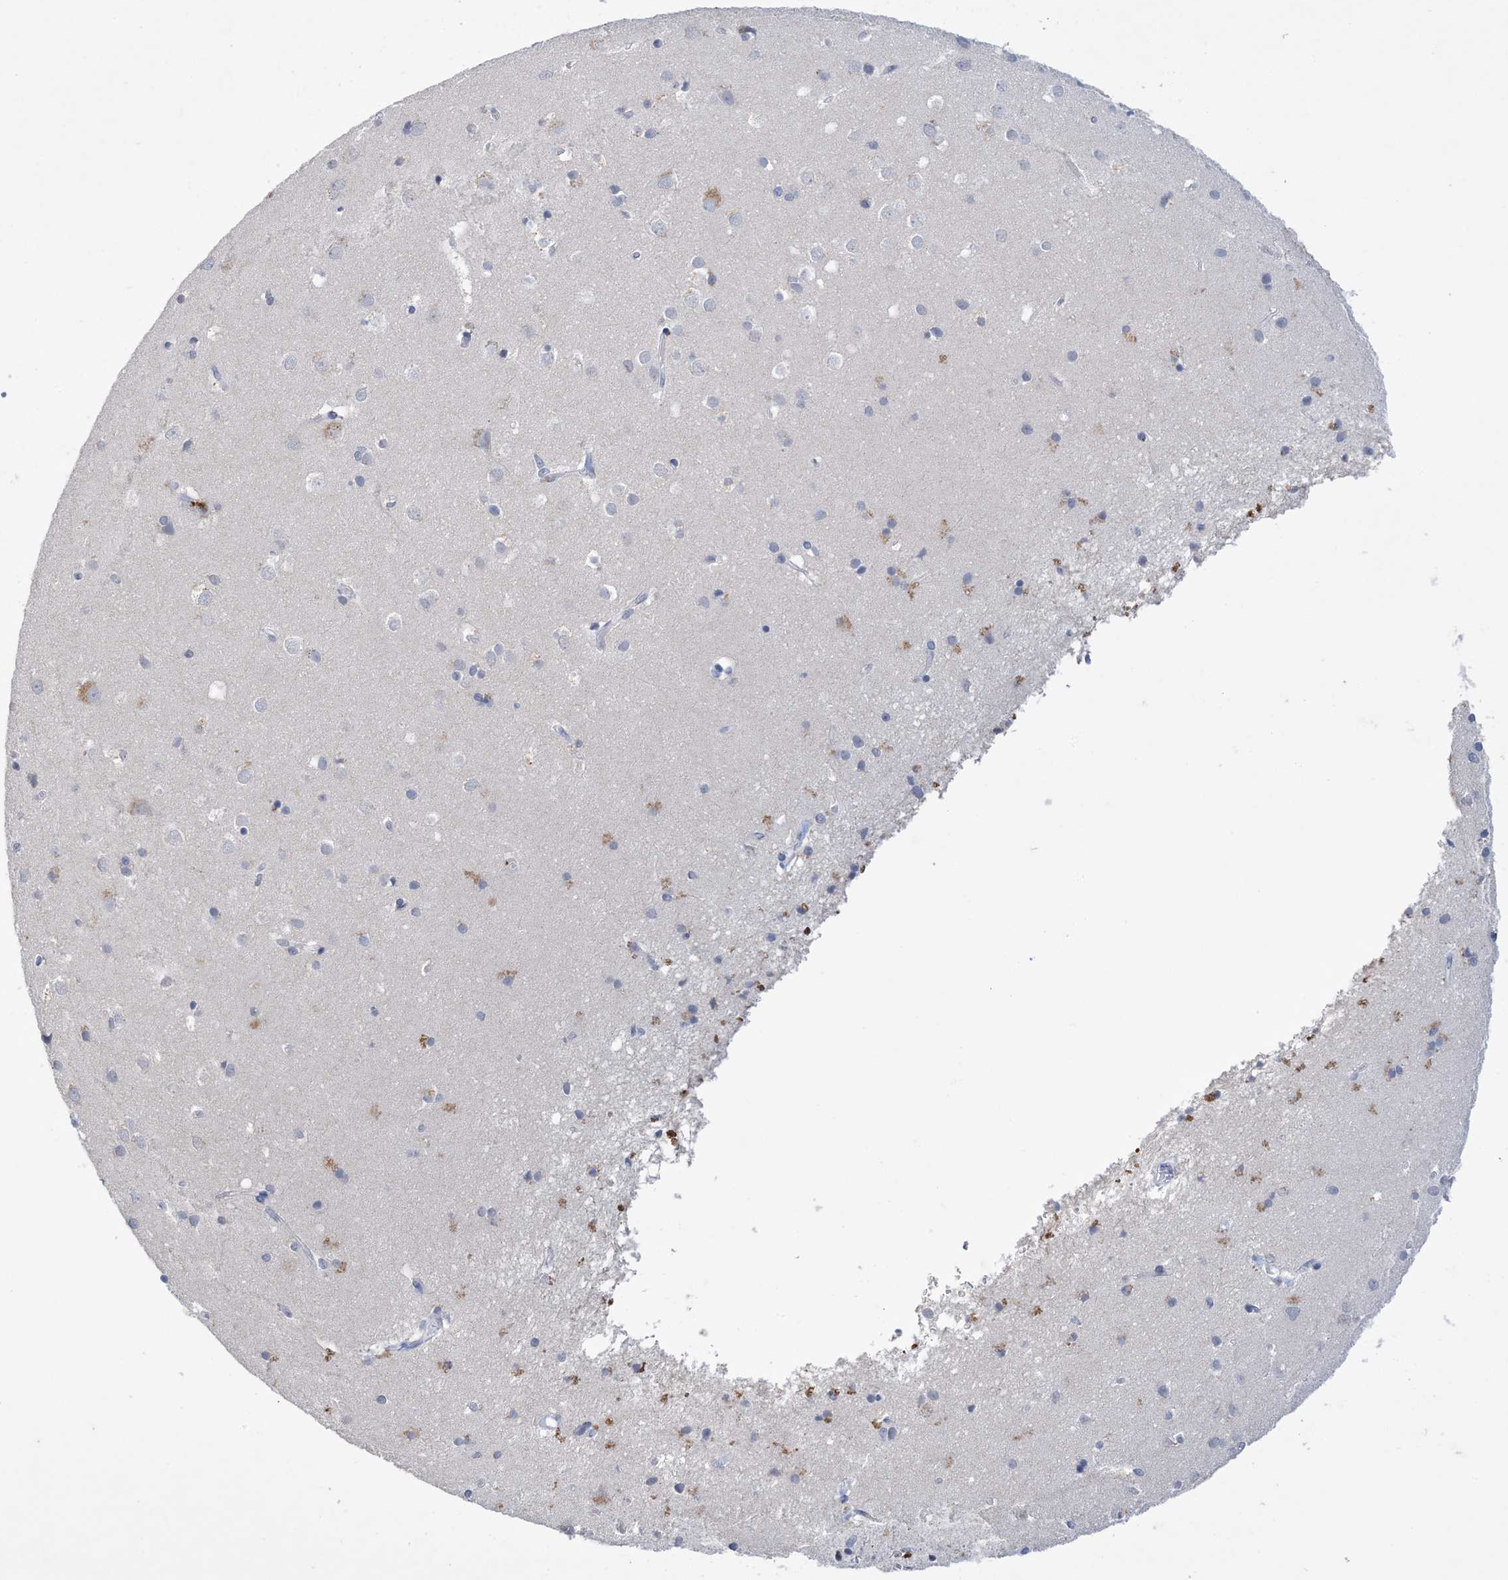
{"staining": {"intensity": "negative", "quantity": "none", "location": "none"}, "tissue": "cerebral cortex", "cell_type": "Endothelial cells", "image_type": "normal", "snomed": [{"axis": "morphology", "description": "Normal tissue, NOS"}, {"axis": "topography", "description": "Cerebral cortex"}], "caption": "An immunohistochemistry micrograph of unremarkable cerebral cortex is shown. There is no staining in endothelial cells of cerebral cortex. (Brightfield microscopy of DAB immunohistochemistry at high magnification).", "gene": "DSC3", "patient": {"sex": "male", "age": 54}}